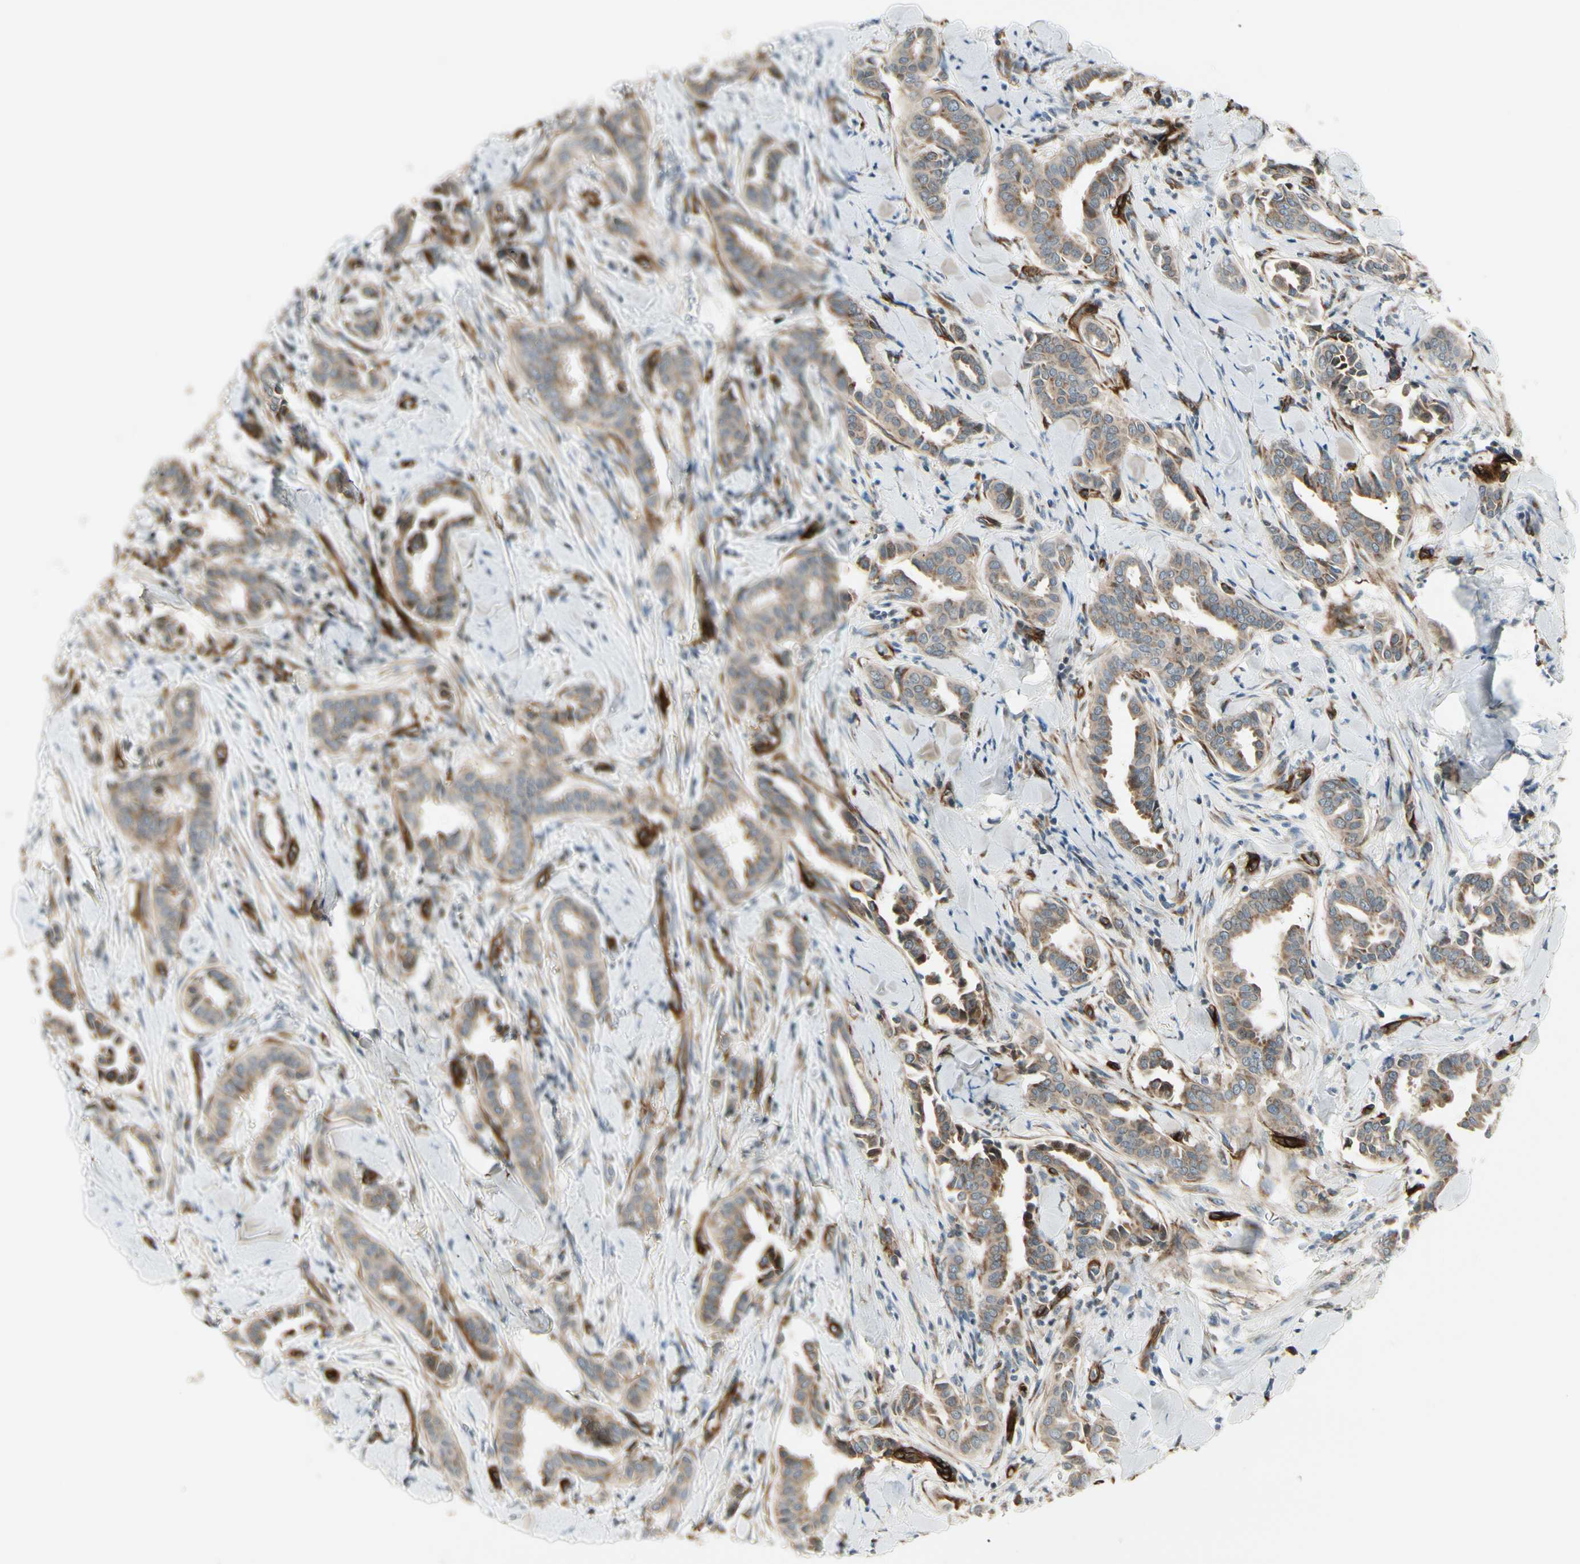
{"staining": {"intensity": "weak", "quantity": ">75%", "location": "cytoplasmic/membranous"}, "tissue": "head and neck cancer", "cell_type": "Tumor cells", "image_type": "cancer", "snomed": [{"axis": "morphology", "description": "Adenocarcinoma, NOS"}, {"axis": "topography", "description": "Salivary gland"}, {"axis": "topography", "description": "Head-Neck"}], "caption": "A brown stain labels weak cytoplasmic/membranous positivity of a protein in human adenocarcinoma (head and neck) tumor cells. The staining is performed using DAB (3,3'-diaminobenzidine) brown chromogen to label protein expression. The nuclei are counter-stained blue using hematoxylin.", "gene": "MCAM", "patient": {"sex": "female", "age": 59}}